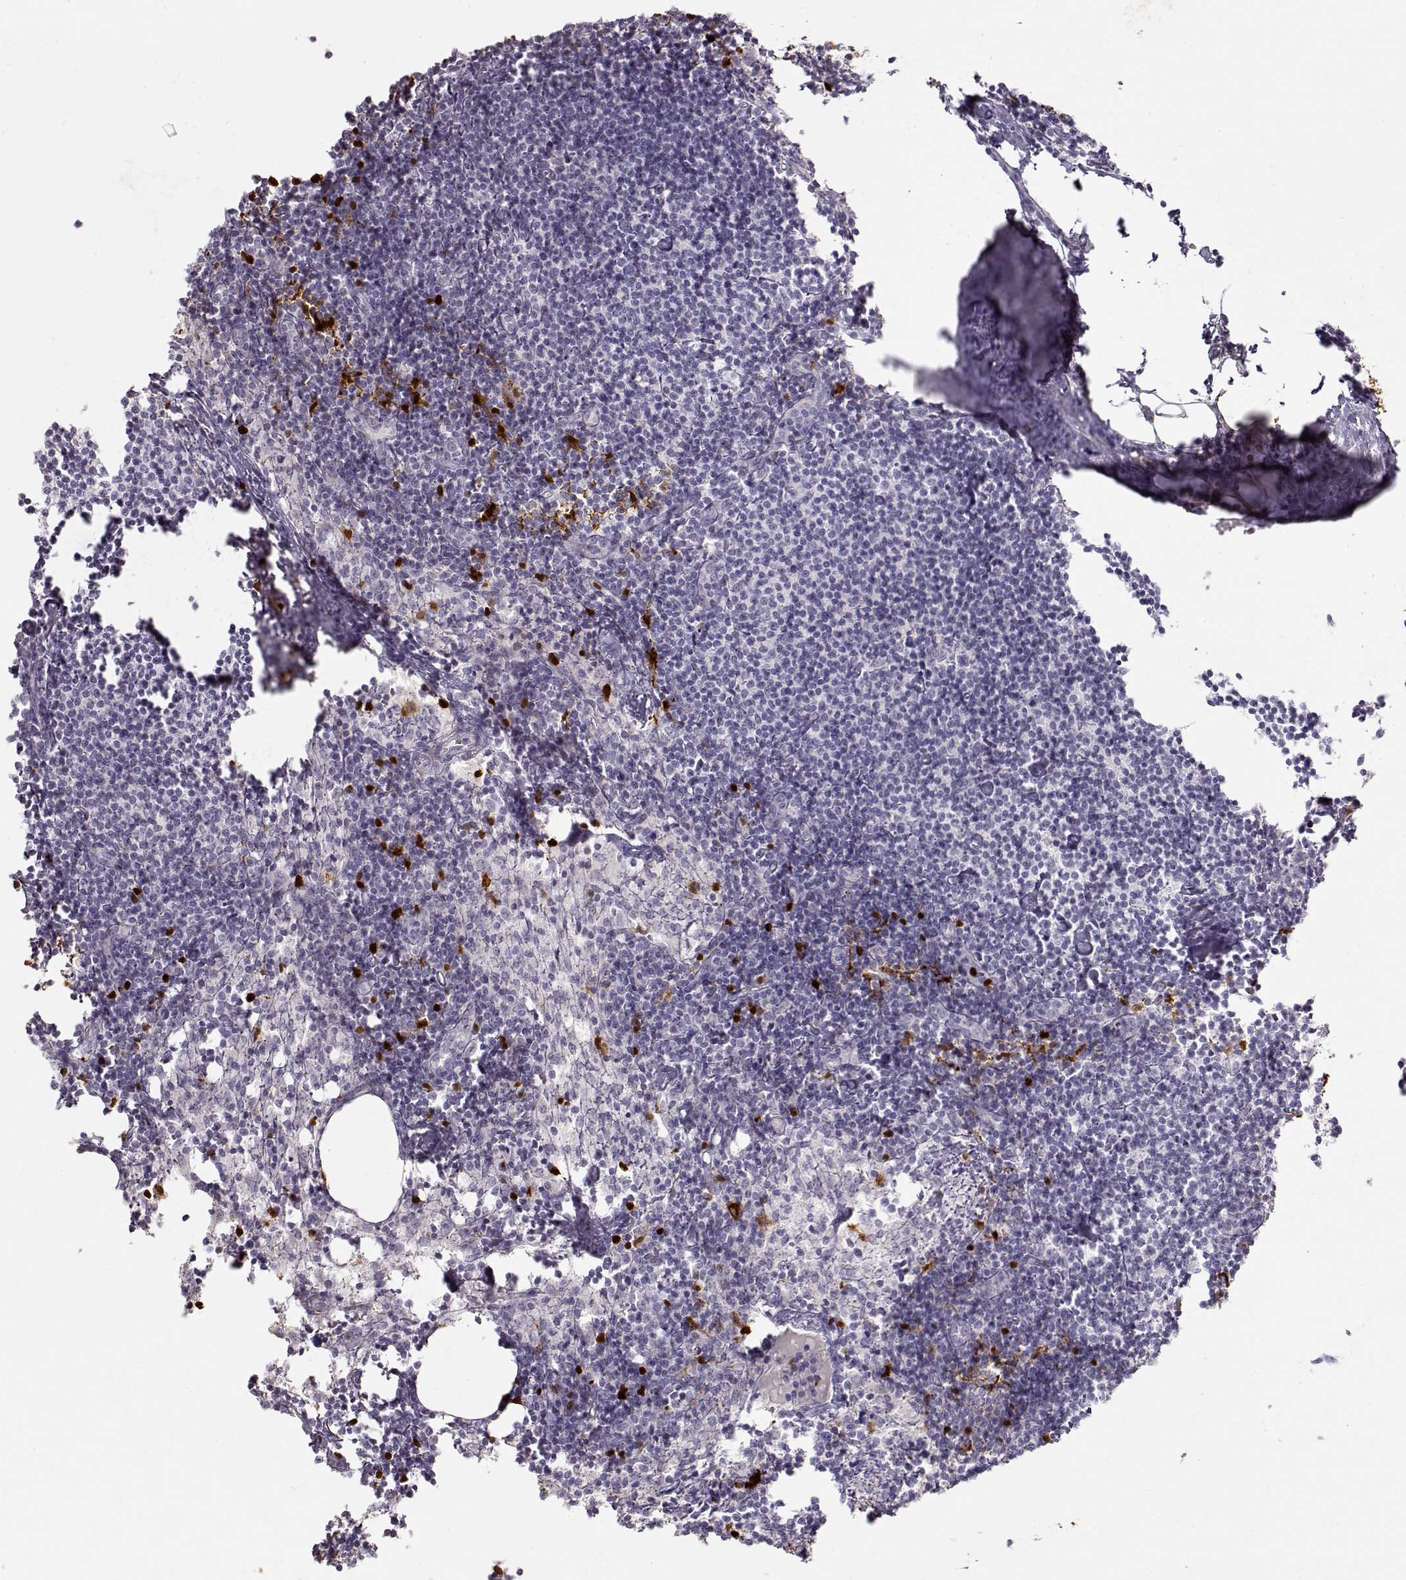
{"staining": {"intensity": "negative", "quantity": "none", "location": "none"}, "tissue": "lymph node", "cell_type": "Germinal center cells", "image_type": "normal", "snomed": [{"axis": "morphology", "description": "Normal tissue, NOS"}, {"axis": "topography", "description": "Lymph node"}], "caption": "Immunohistochemical staining of benign lymph node displays no significant positivity in germinal center cells. (Immunohistochemistry, brightfield microscopy, high magnification).", "gene": "S100B", "patient": {"sex": "female", "age": 52}}